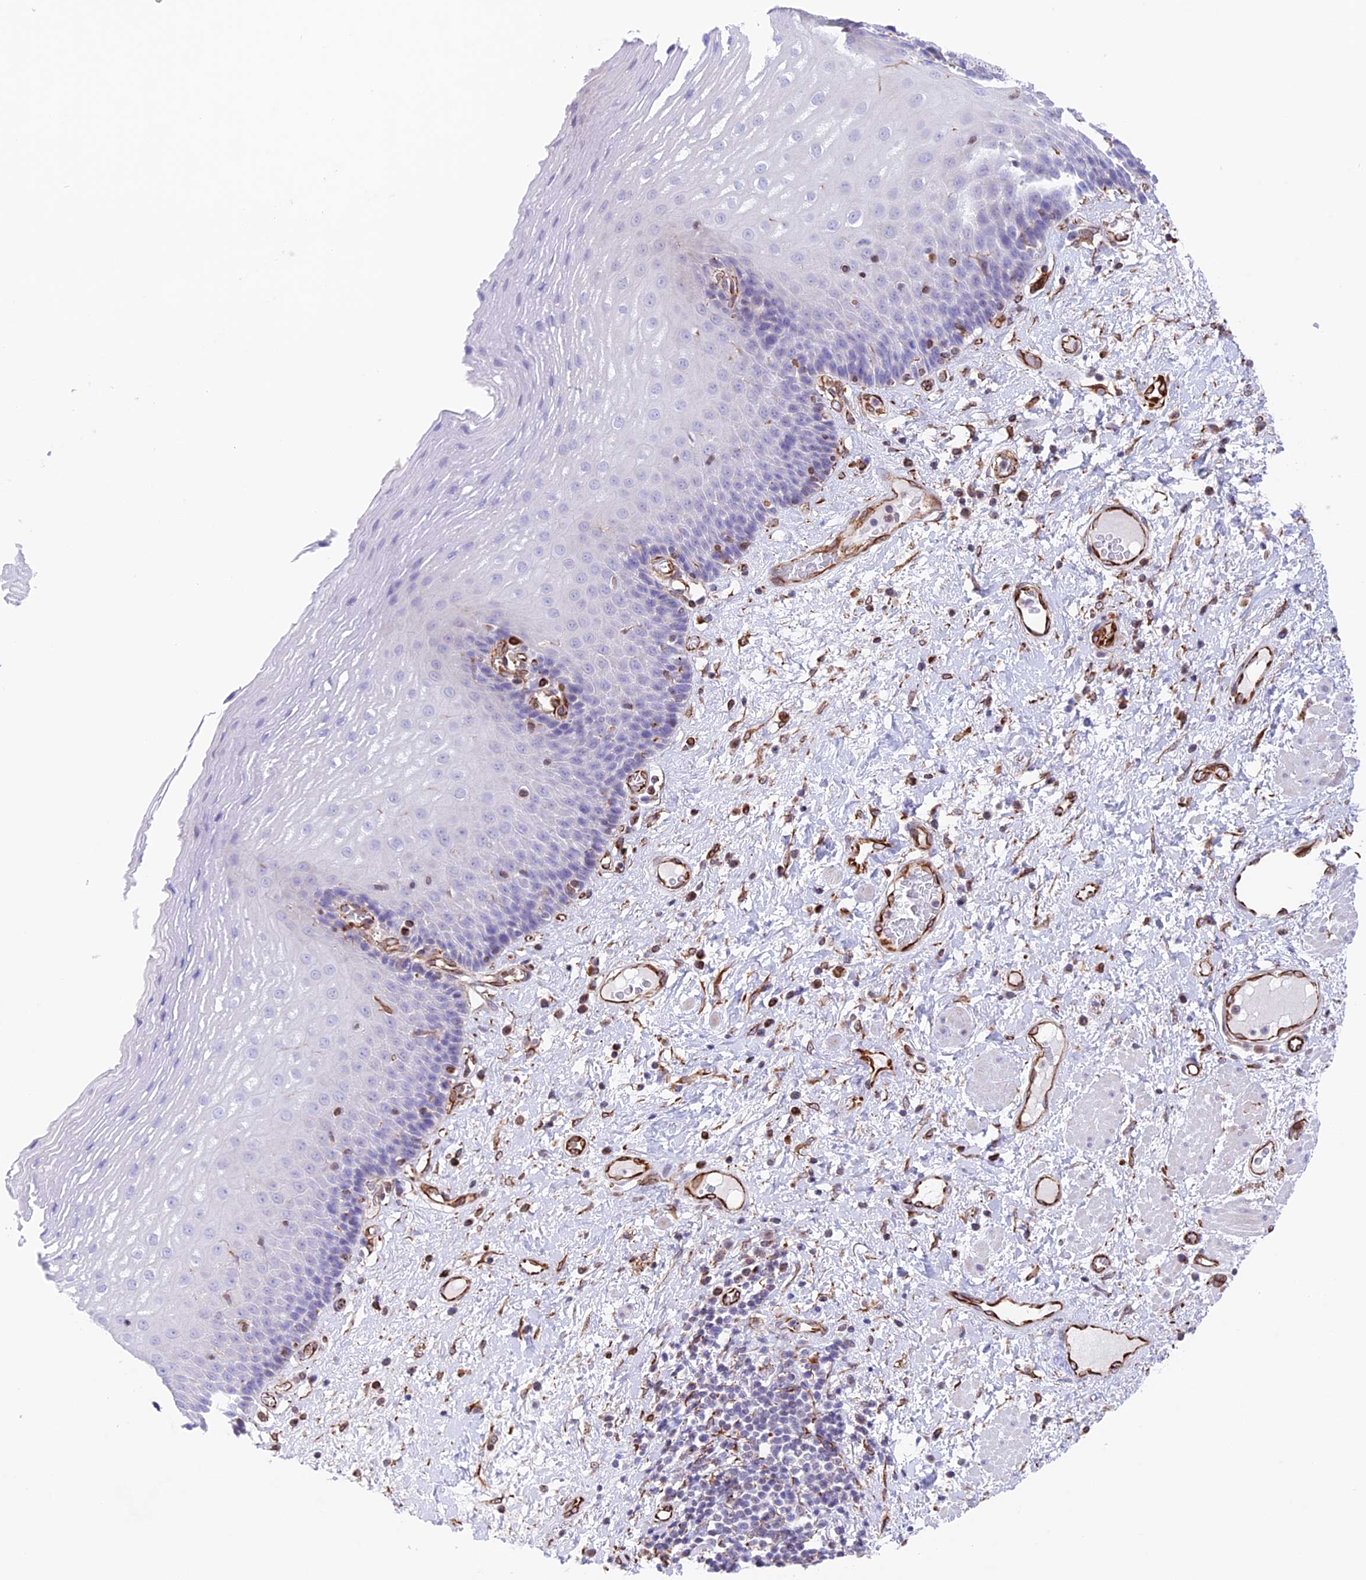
{"staining": {"intensity": "negative", "quantity": "none", "location": "none"}, "tissue": "esophagus", "cell_type": "Squamous epithelial cells", "image_type": "normal", "snomed": [{"axis": "morphology", "description": "Normal tissue, NOS"}, {"axis": "morphology", "description": "Adenocarcinoma, NOS"}, {"axis": "topography", "description": "Esophagus"}], "caption": "This histopathology image is of unremarkable esophagus stained with IHC to label a protein in brown with the nuclei are counter-stained blue. There is no positivity in squamous epithelial cells.", "gene": "ZNF652", "patient": {"sex": "male", "age": 62}}